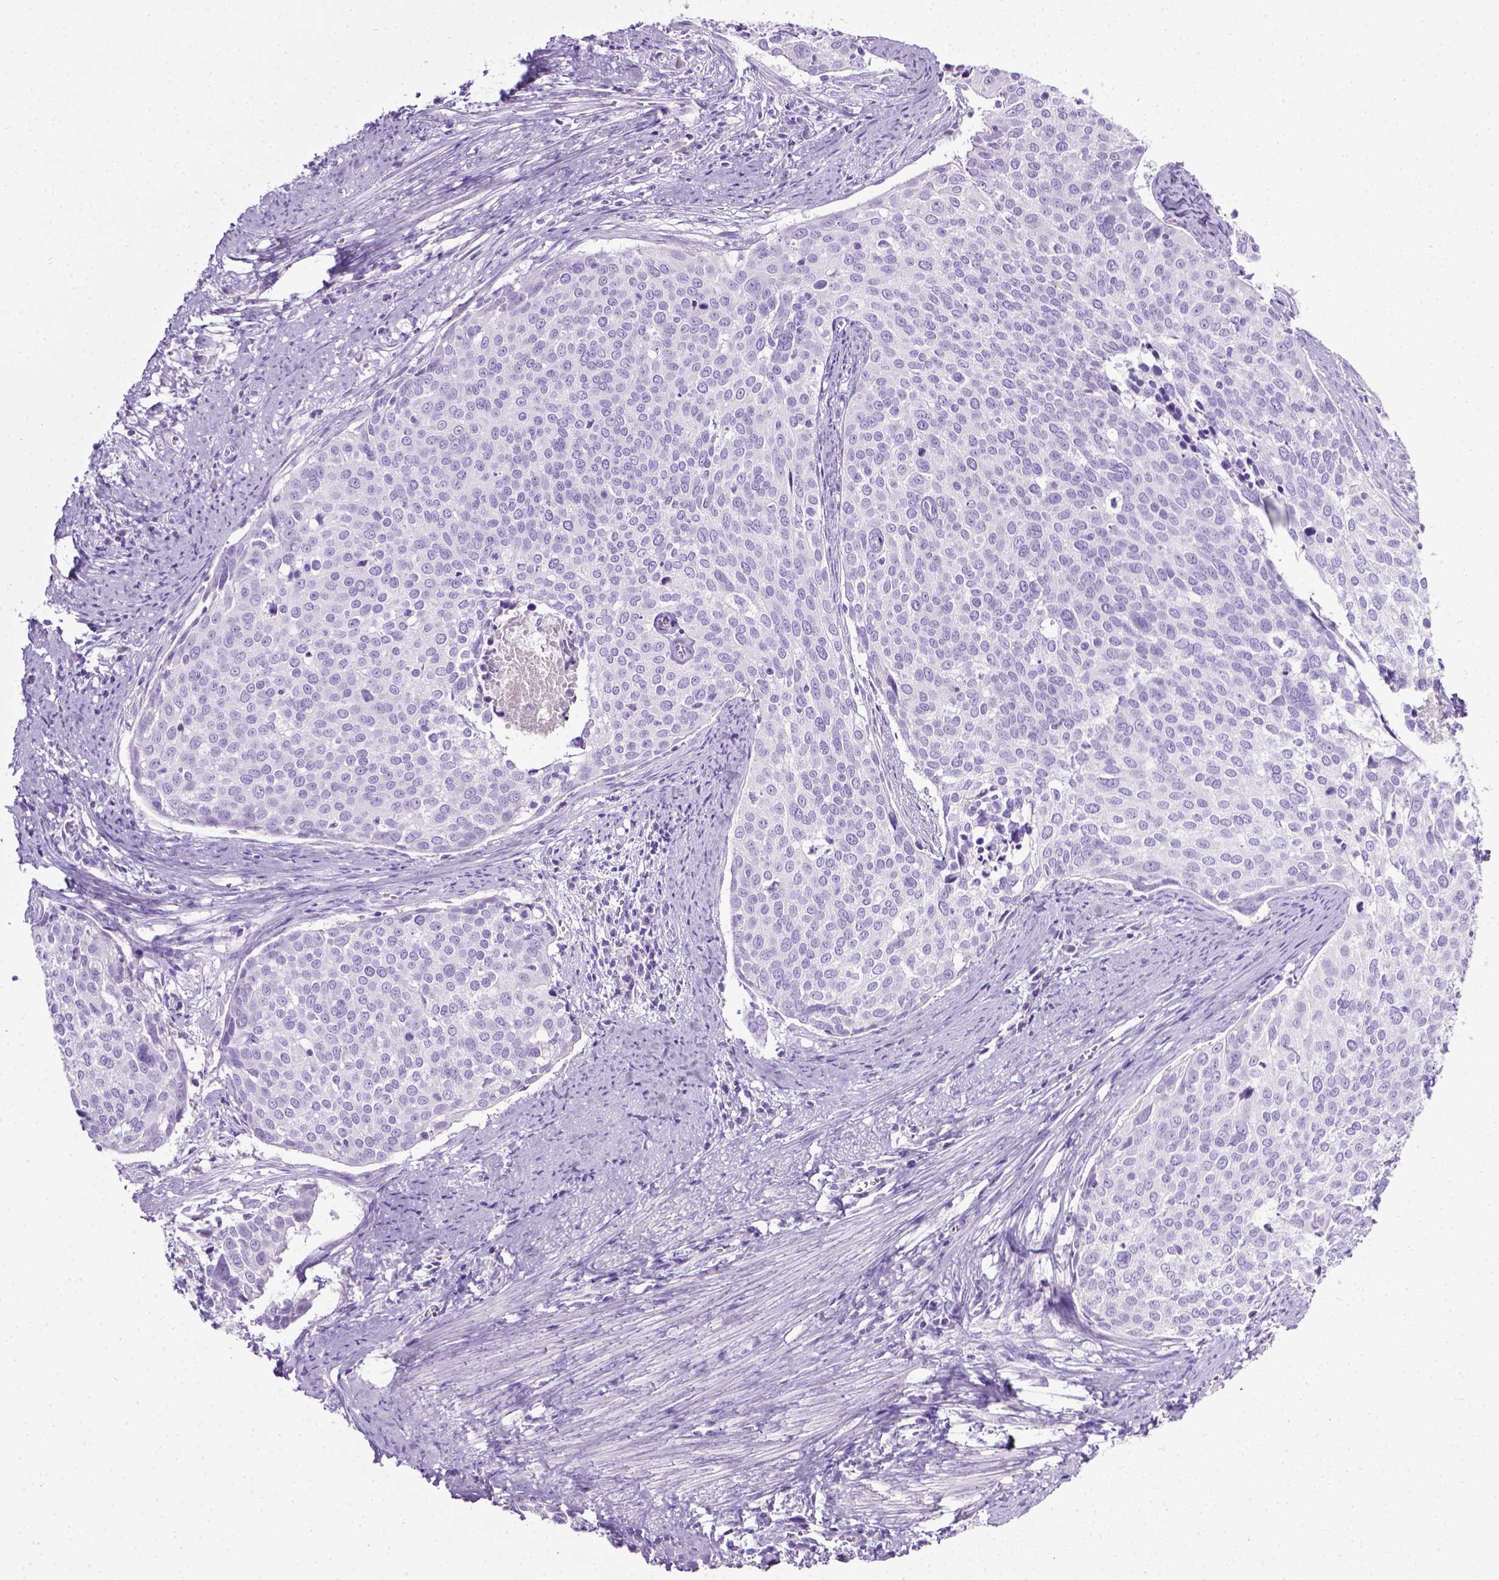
{"staining": {"intensity": "negative", "quantity": "none", "location": "none"}, "tissue": "cervical cancer", "cell_type": "Tumor cells", "image_type": "cancer", "snomed": [{"axis": "morphology", "description": "Squamous cell carcinoma, NOS"}, {"axis": "topography", "description": "Cervix"}], "caption": "There is no significant expression in tumor cells of cervical cancer.", "gene": "LELP1", "patient": {"sex": "female", "age": 39}}